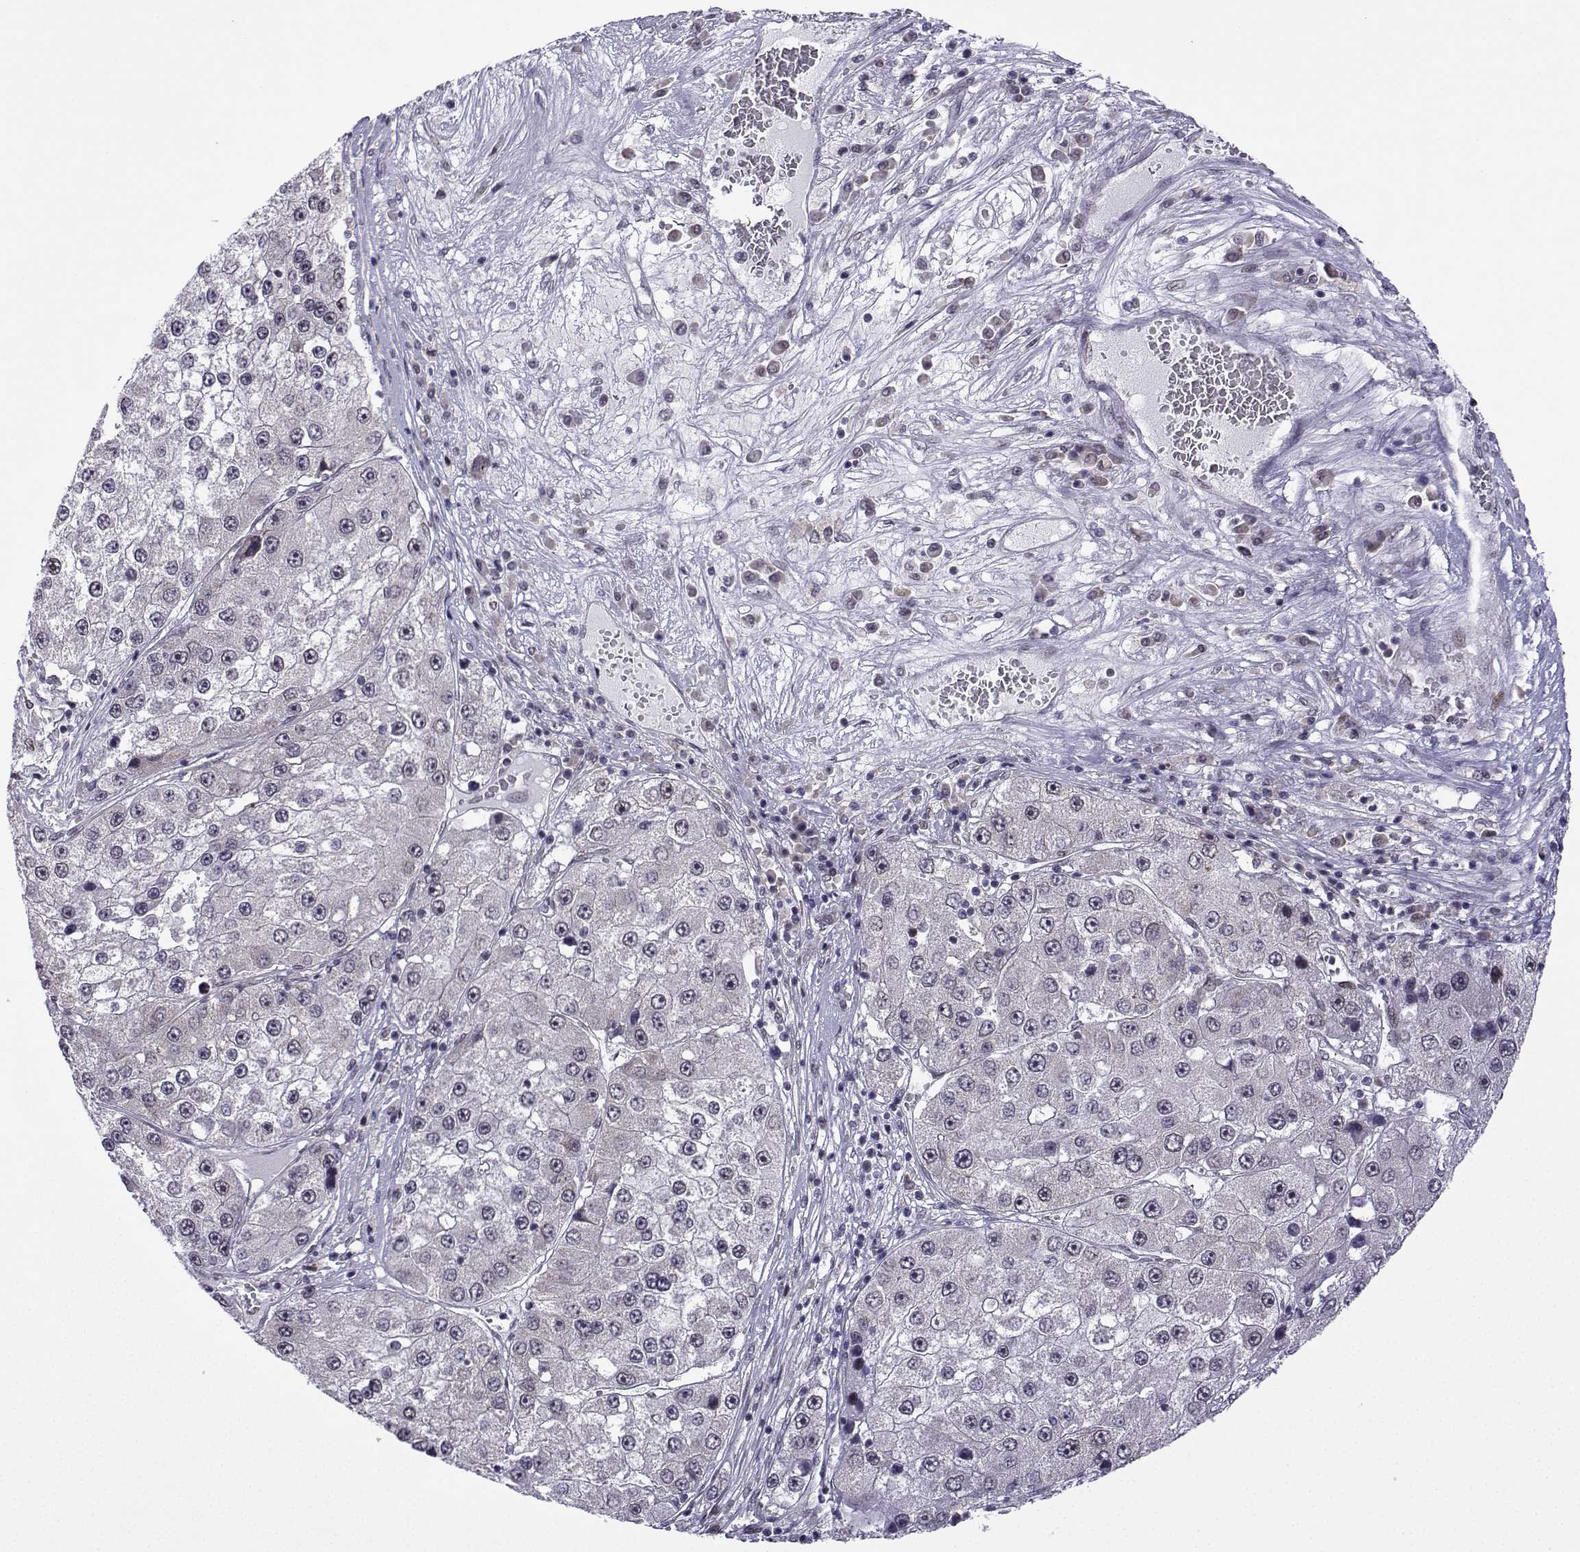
{"staining": {"intensity": "negative", "quantity": "none", "location": "none"}, "tissue": "liver cancer", "cell_type": "Tumor cells", "image_type": "cancer", "snomed": [{"axis": "morphology", "description": "Carcinoma, Hepatocellular, NOS"}, {"axis": "topography", "description": "Liver"}], "caption": "Hepatocellular carcinoma (liver) was stained to show a protein in brown. There is no significant staining in tumor cells.", "gene": "FGF3", "patient": {"sex": "female", "age": 73}}